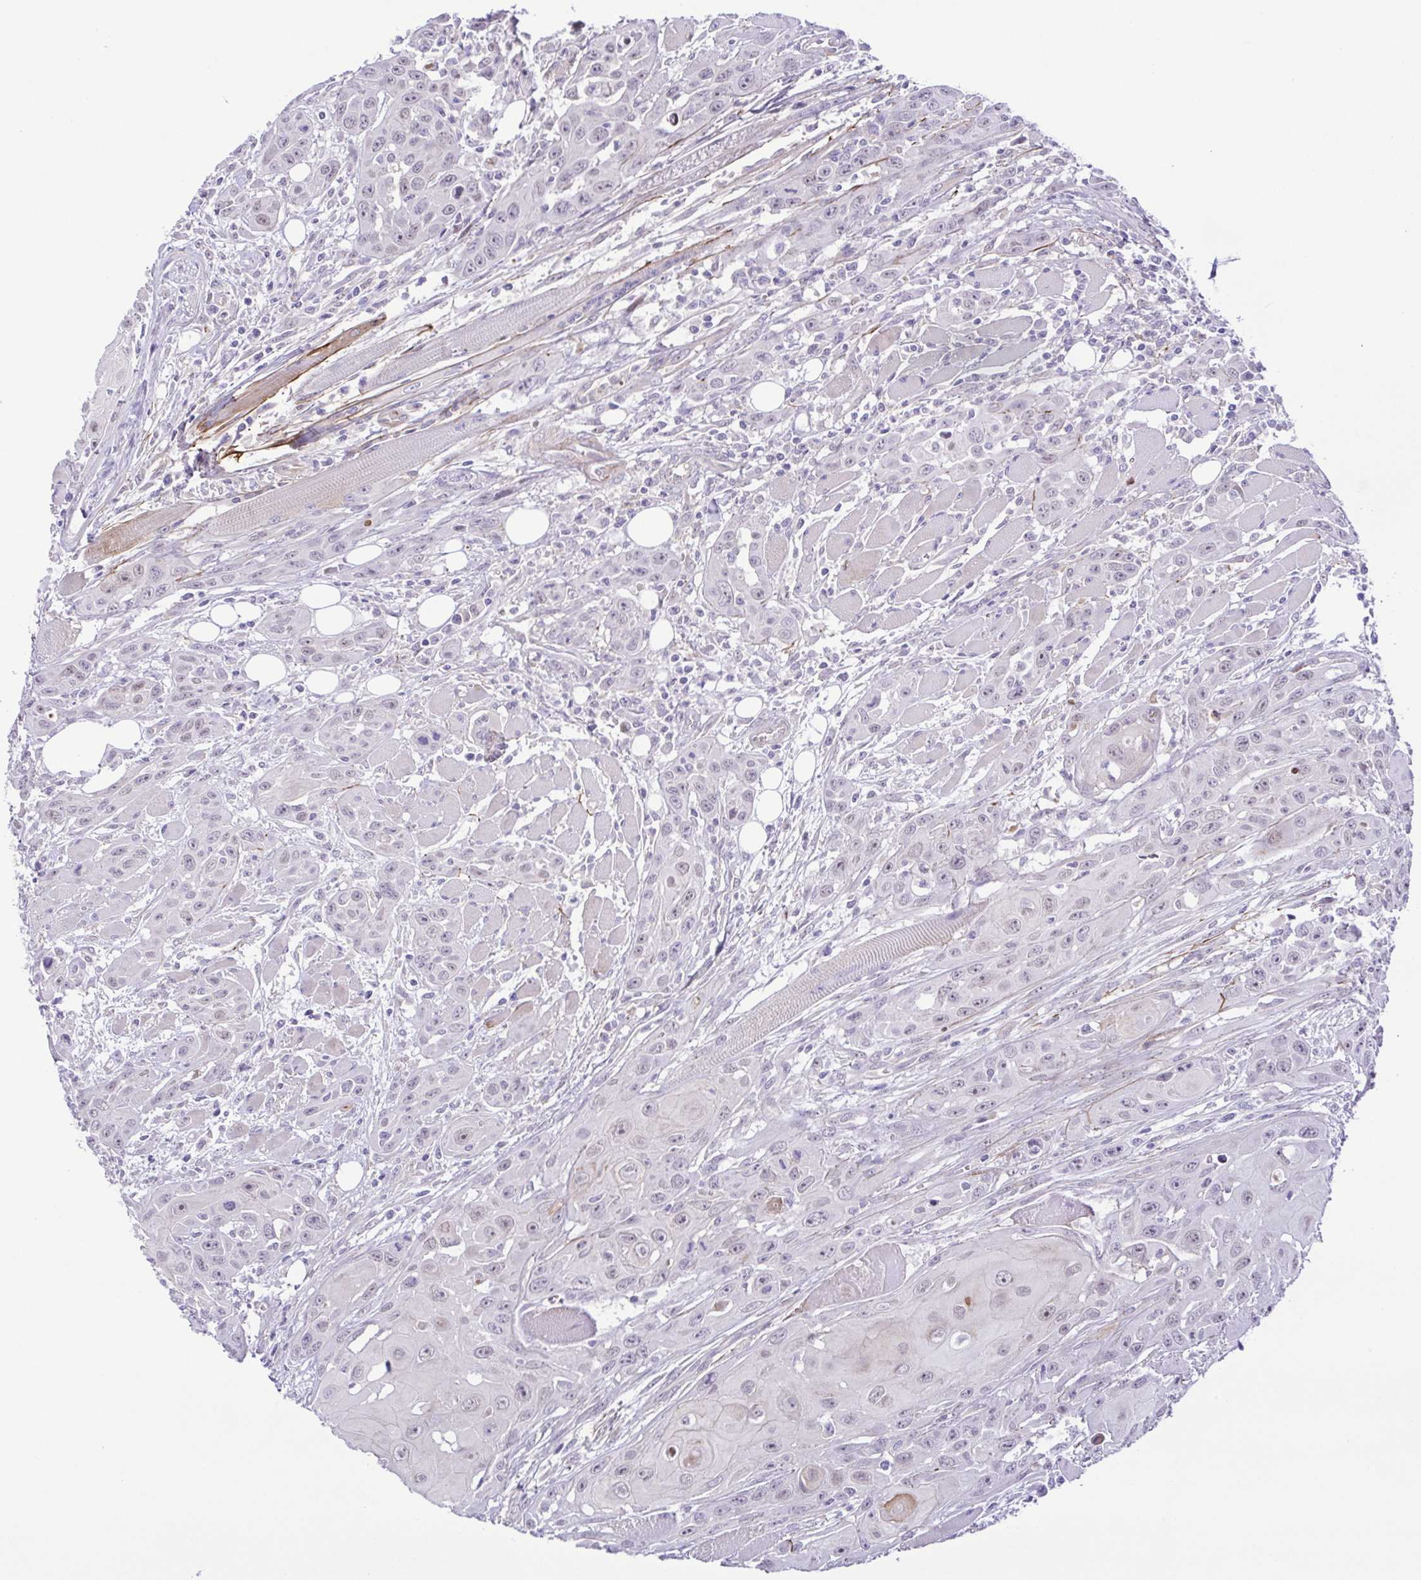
{"staining": {"intensity": "weak", "quantity": "<25%", "location": "cytoplasmic/membranous"}, "tissue": "head and neck cancer", "cell_type": "Tumor cells", "image_type": "cancer", "snomed": [{"axis": "morphology", "description": "Squamous cell carcinoma, NOS"}, {"axis": "topography", "description": "Head-Neck"}], "caption": "Human head and neck cancer stained for a protein using IHC displays no positivity in tumor cells.", "gene": "DCLK2", "patient": {"sex": "female", "age": 80}}